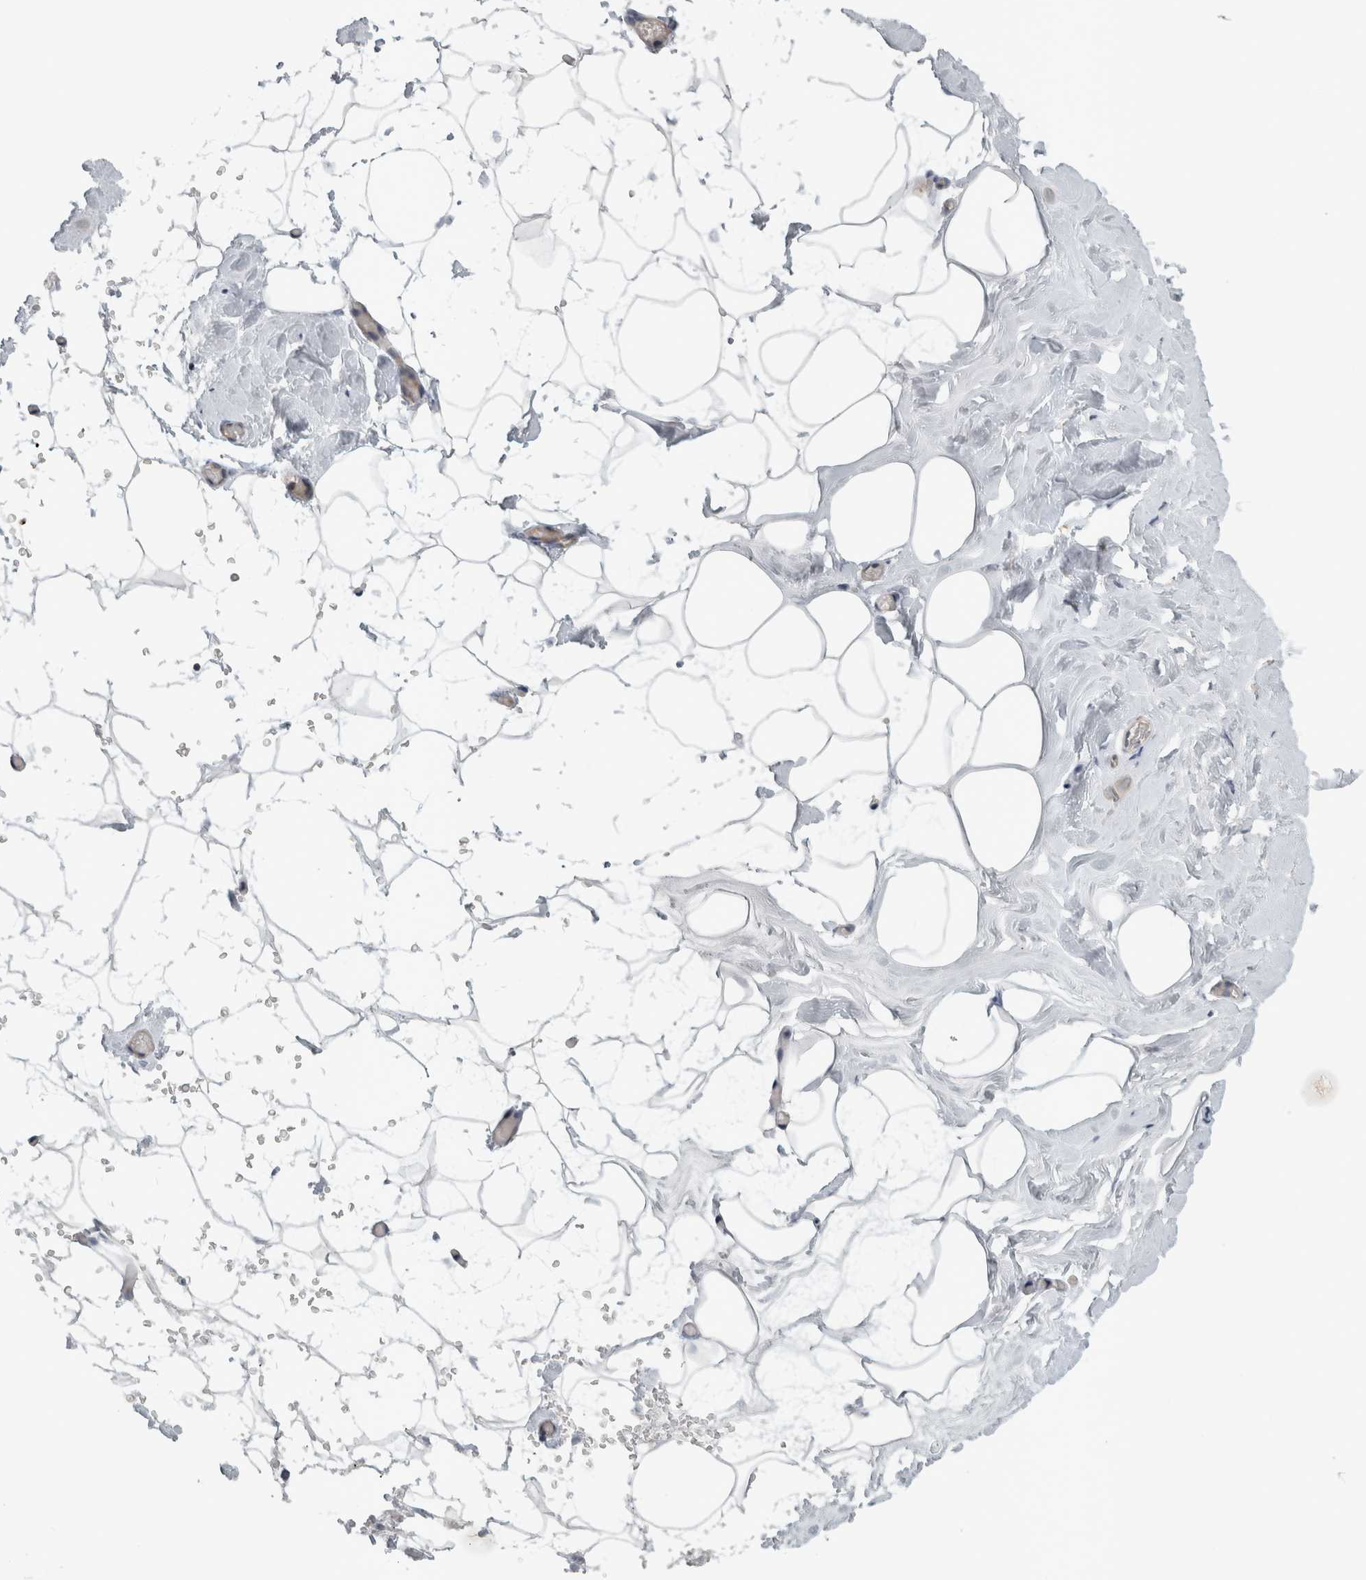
{"staining": {"intensity": "negative", "quantity": "none", "location": "none"}, "tissue": "adipose tissue", "cell_type": "Adipocytes", "image_type": "normal", "snomed": [{"axis": "morphology", "description": "Normal tissue, NOS"}, {"axis": "morphology", "description": "Fibrosis, NOS"}, {"axis": "topography", "description": "Breast"}, {"axis": "topography", "description": "Adipose tissue"}], "caption": "Adipose tissue stained for a protein using immunohistochemistry reveals no staining adipocytes.", "gene": "PEX6", "patient": {"sex": "female", "age": 39}}